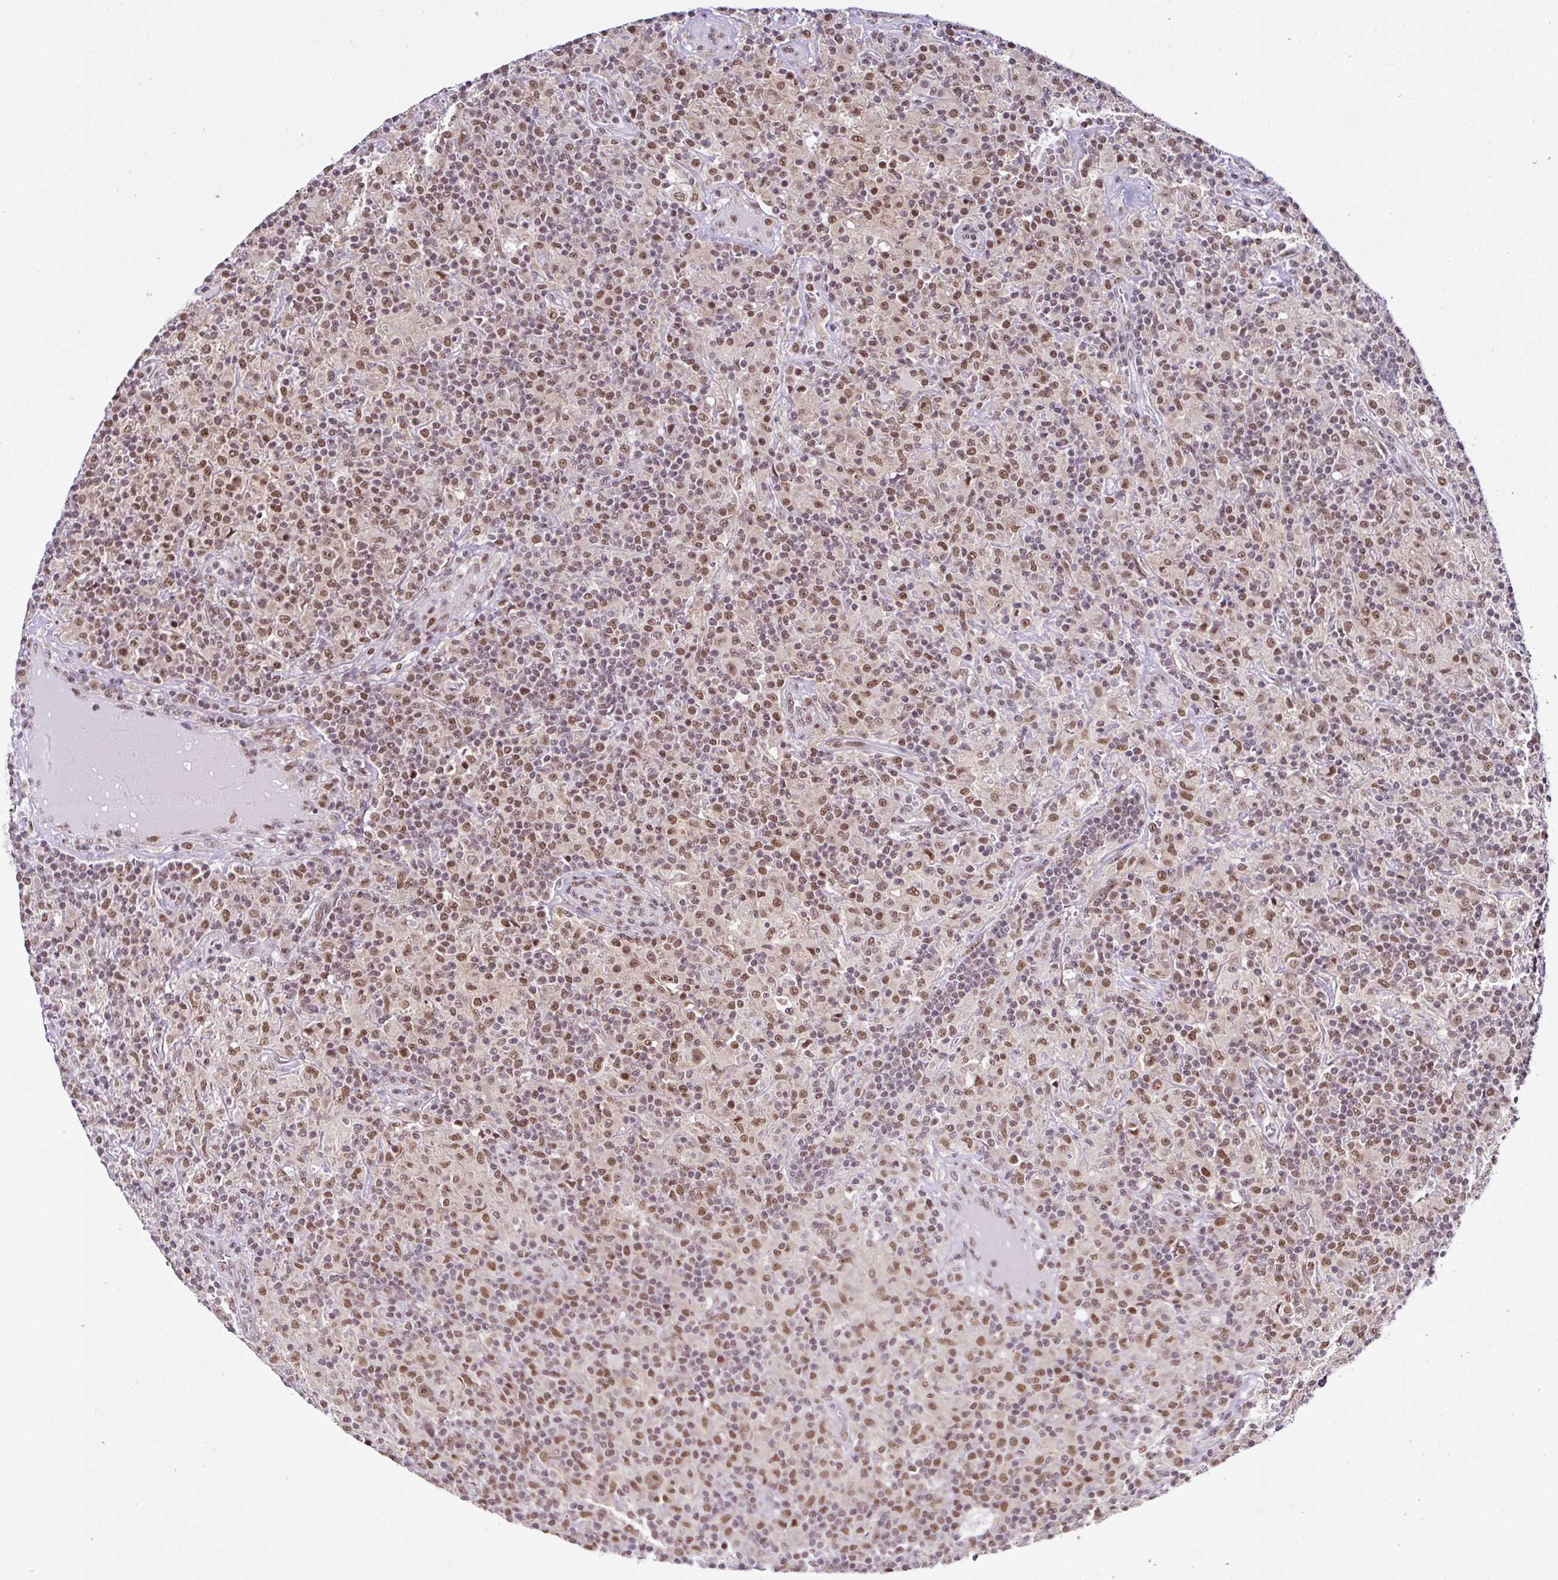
{"staining": {"intensity": "moderate", "quantity": ">75%", "location": "nuclear"}, "tissue": "lymphoma", "cell_type": "Tumor cells", "image_type": "cancer", "snomed": [{"axis": "morphology", "description": "Hodgkin's disease, NOS"}, {"axis": "topography", "description": "Lymph node"}], "caption": "DAB (3,3'-diaminobenzidine) immunohistochemical staining of human lymphoma displays moderate nuclear protein positivity in about >75% of tumor cells.", "gene": "PTPN2", "patient": {"sex": "male", "age": 70}}